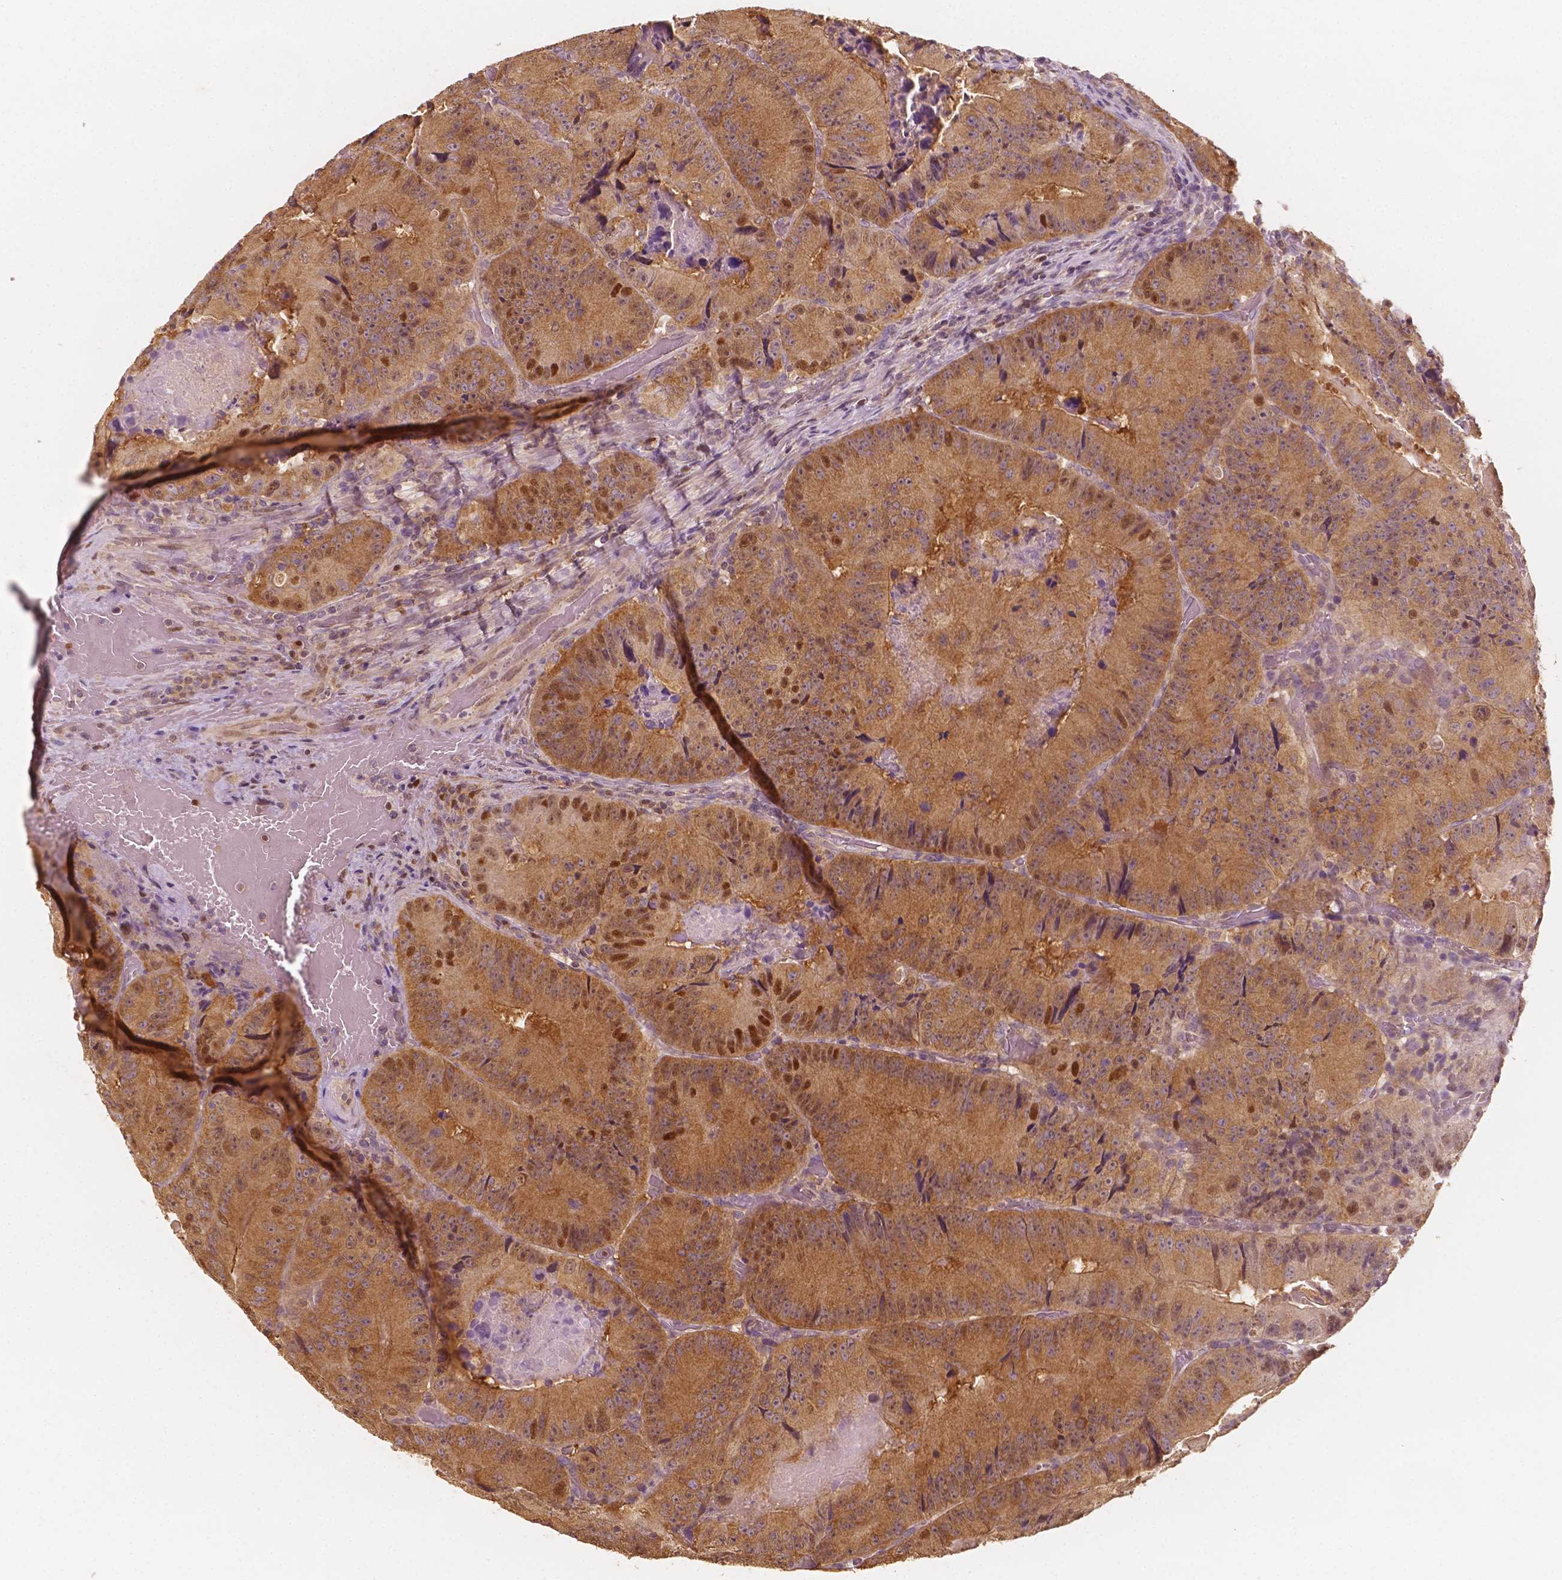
{"staining": {"intensity": "moderate", "quantity": ">75%", "location": "cytoplasmic/membranous,nuclear"}, "tissue": "colorectal cancer", "cell_type": "Tumor cells", "image_type": "cancer", "snomed": [{"axis": "morphology", "description": "Adenocarcinoma, NOS"}, {"axis": "topography", "description": "Colon"}], "caption": "Protein staining by IHC displays moderate cytoplasmic/membranous and nuclear expression in approximately >75% of tumor cells in adenocarcinoma (colorectal).", "gene": "TBC1D17", "patient": {"sex": "female", "age": 86}}